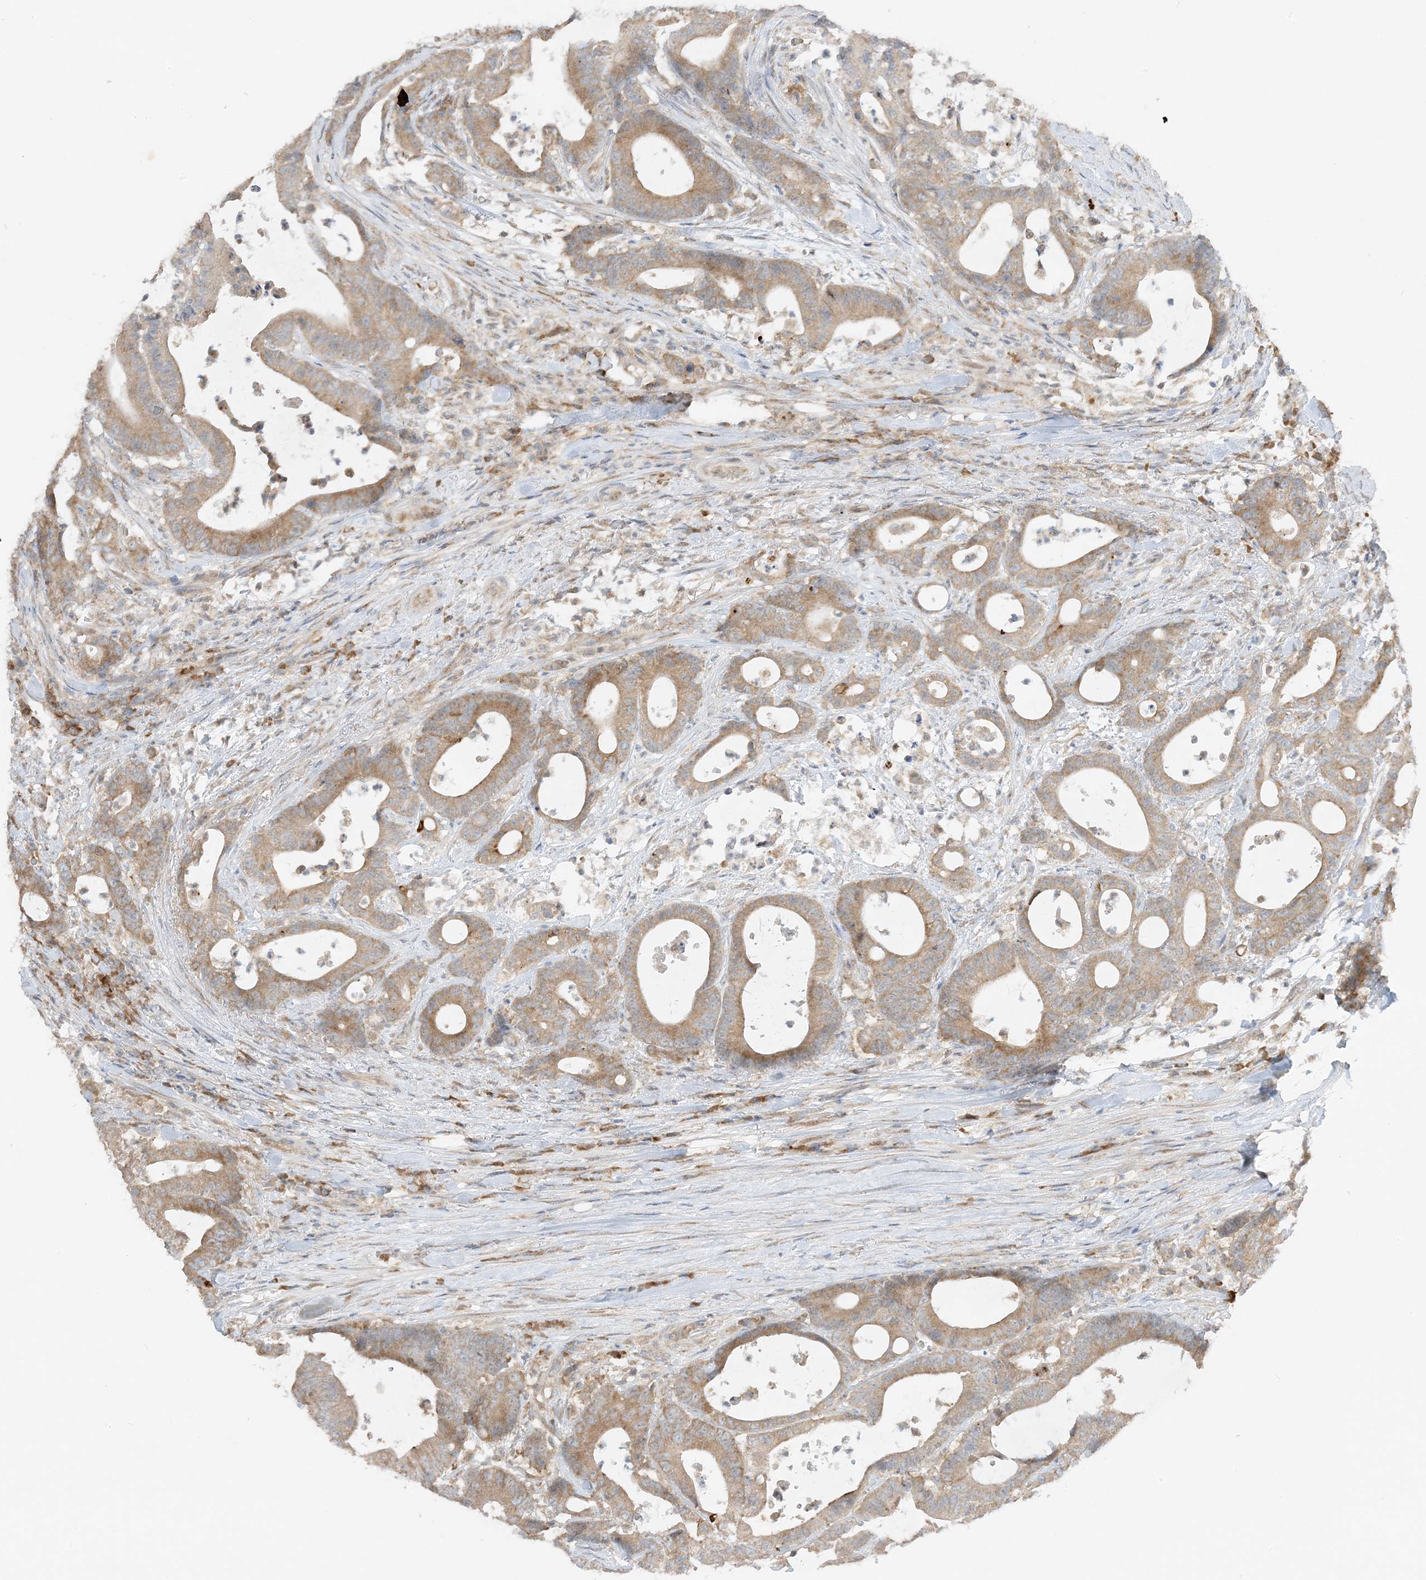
{"staining": {"intensity": "moderate", "quantity": ">75%", "location": "cytoplasmic/membranous"}, "tissue": "colorectal cancer", "cell_type": "Tumor cells", "image_type": "cancer", "snomed": [{"axis": "morphology", "description": "Adenocarcinoma, NOS"}, {"axis": "topography", "description": "Colon"}], "caption": "This image exhibits IHC staining of human colorectal adenocarcinoma, with medium moderate cytoplasmic/membranous positivity in approximately >75% of tumor cells.", "gene": "RPP40", "patient": {"sex": "female", "age": 84}}